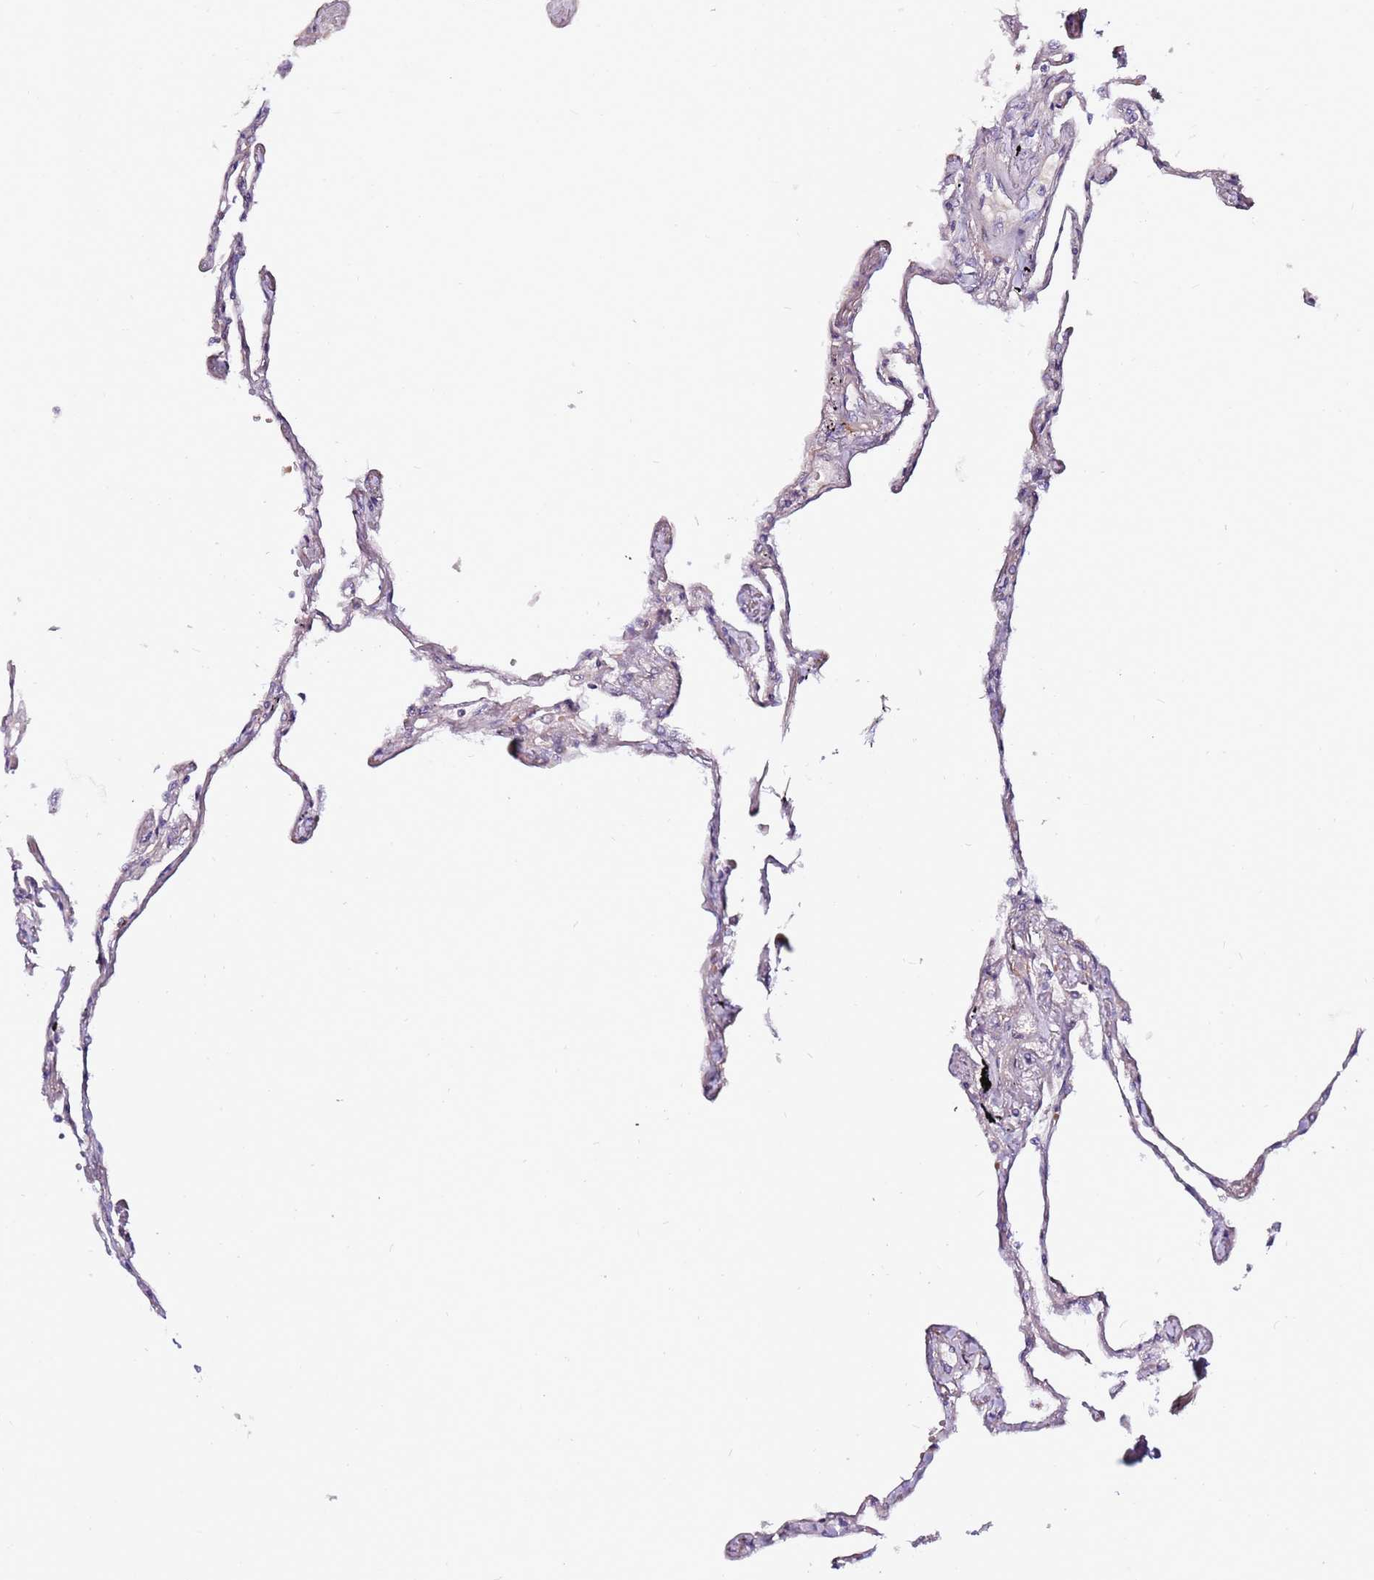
{"staining": {"intensity": "negative", "quantity": "none", "location": "none"}, "tissue": "lung", "cell_type": "Alveolar cells", "image_type": "normal", "snomed": [{"axis": "morphology", "description": "Normal tissue, NOS"}, {"axis": "topography", "description": "Lung"}], "caption": "High power microscopy micrograph of an IHC histopathology image of normal lung, revealing no significant positivity in alveolar cells.", "gene": "MTG2", "patient": {"sex": "female", "age": 67}}